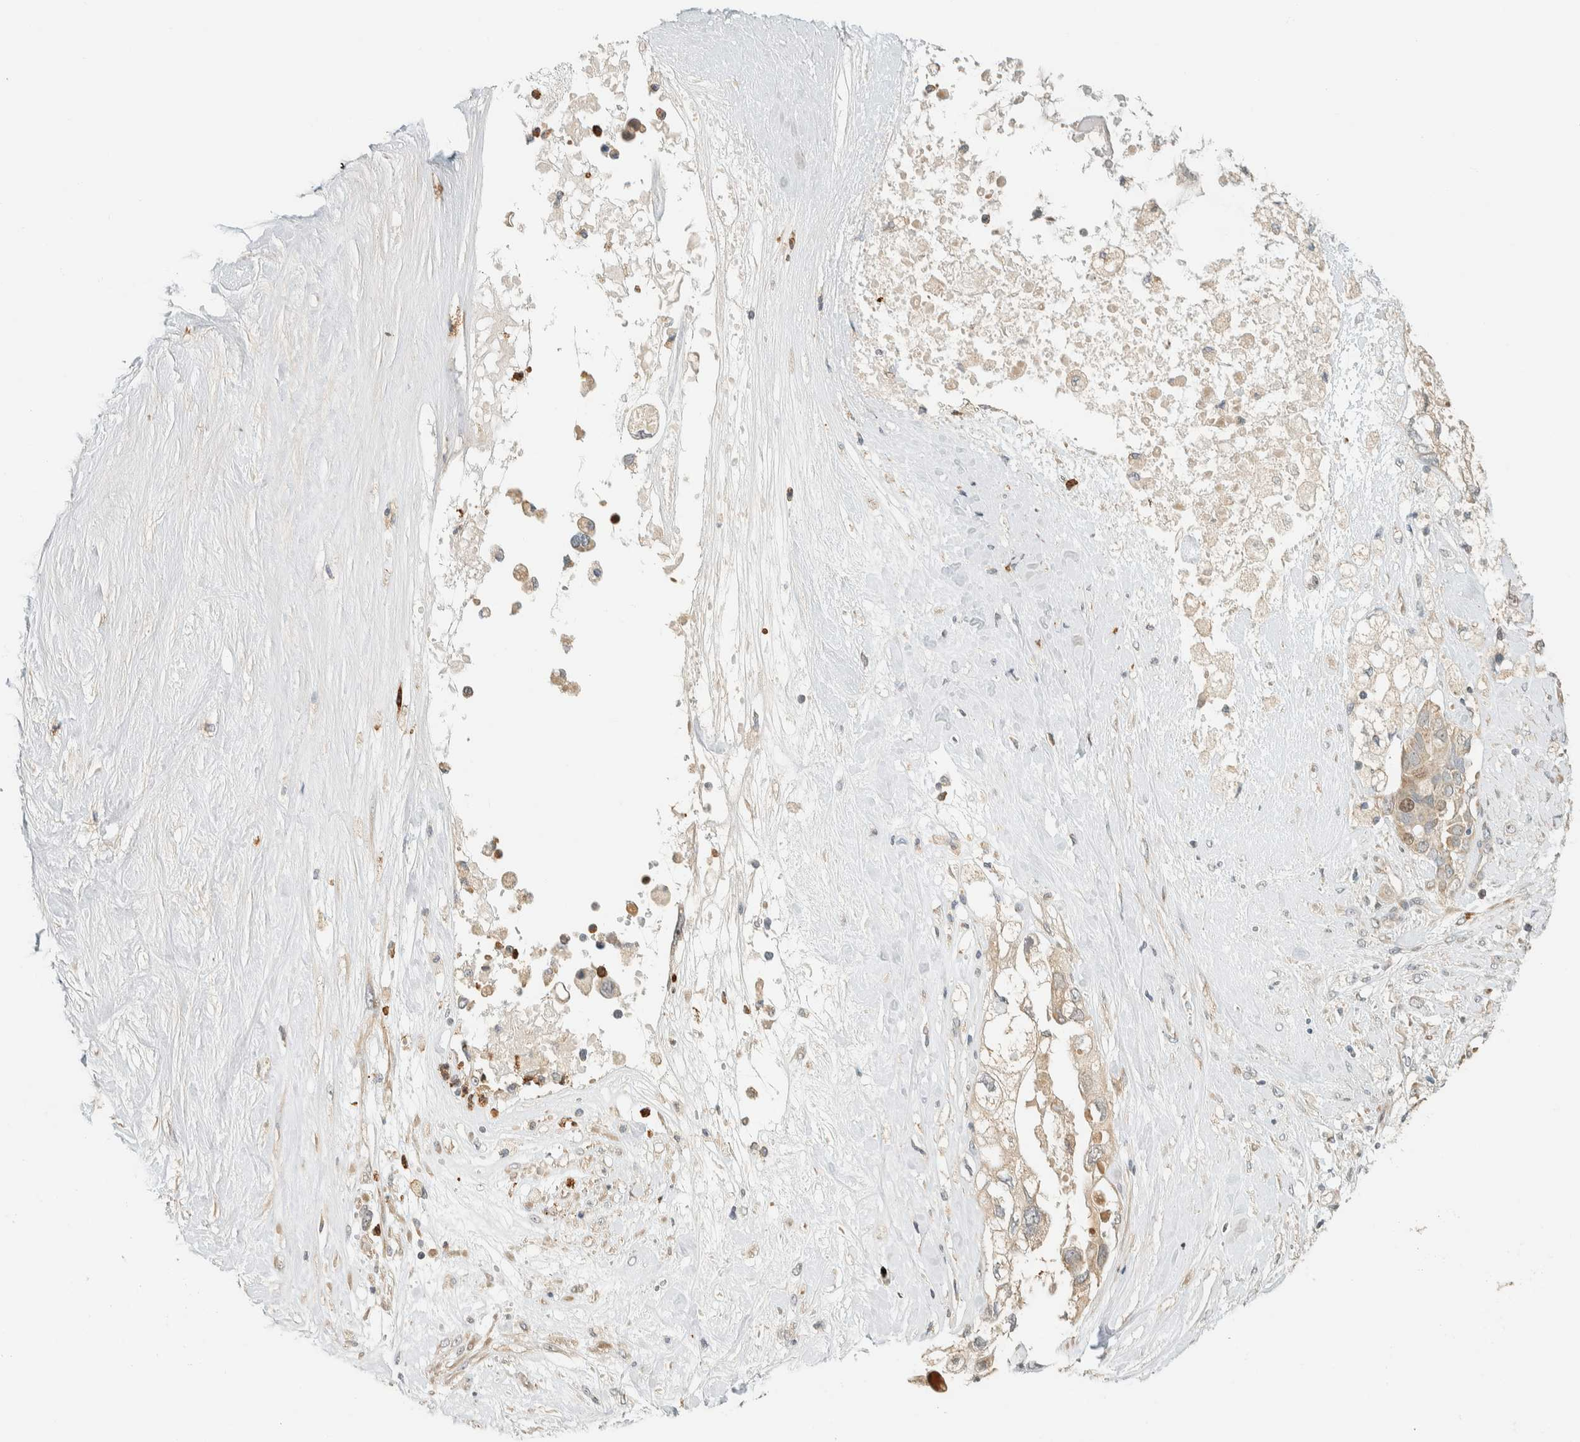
{"staining": {"intensity": "weak", "quantity": "<25%", "location": "cytoplasmic/membranous"}, "tissue": "pancreatic cancer", "cell_type": "Tumor cells", "image_type": "cancer", "snomed": [{"axis": "morphology", "description": "Adenocarcinoma, NOS"}, {"axis": "topography", "description": "Pancreas"}], "caption": "Tumor cells are negative for brown protein staining in pancreatic cancer (adenocarcinoma). (Stains: DAB IHC with hematoxylin counter stain, Microscopy: brightfield microscopy at high magnification).", "gene": "CCDC171", "patient": {"sex": "female", "age": 56}}